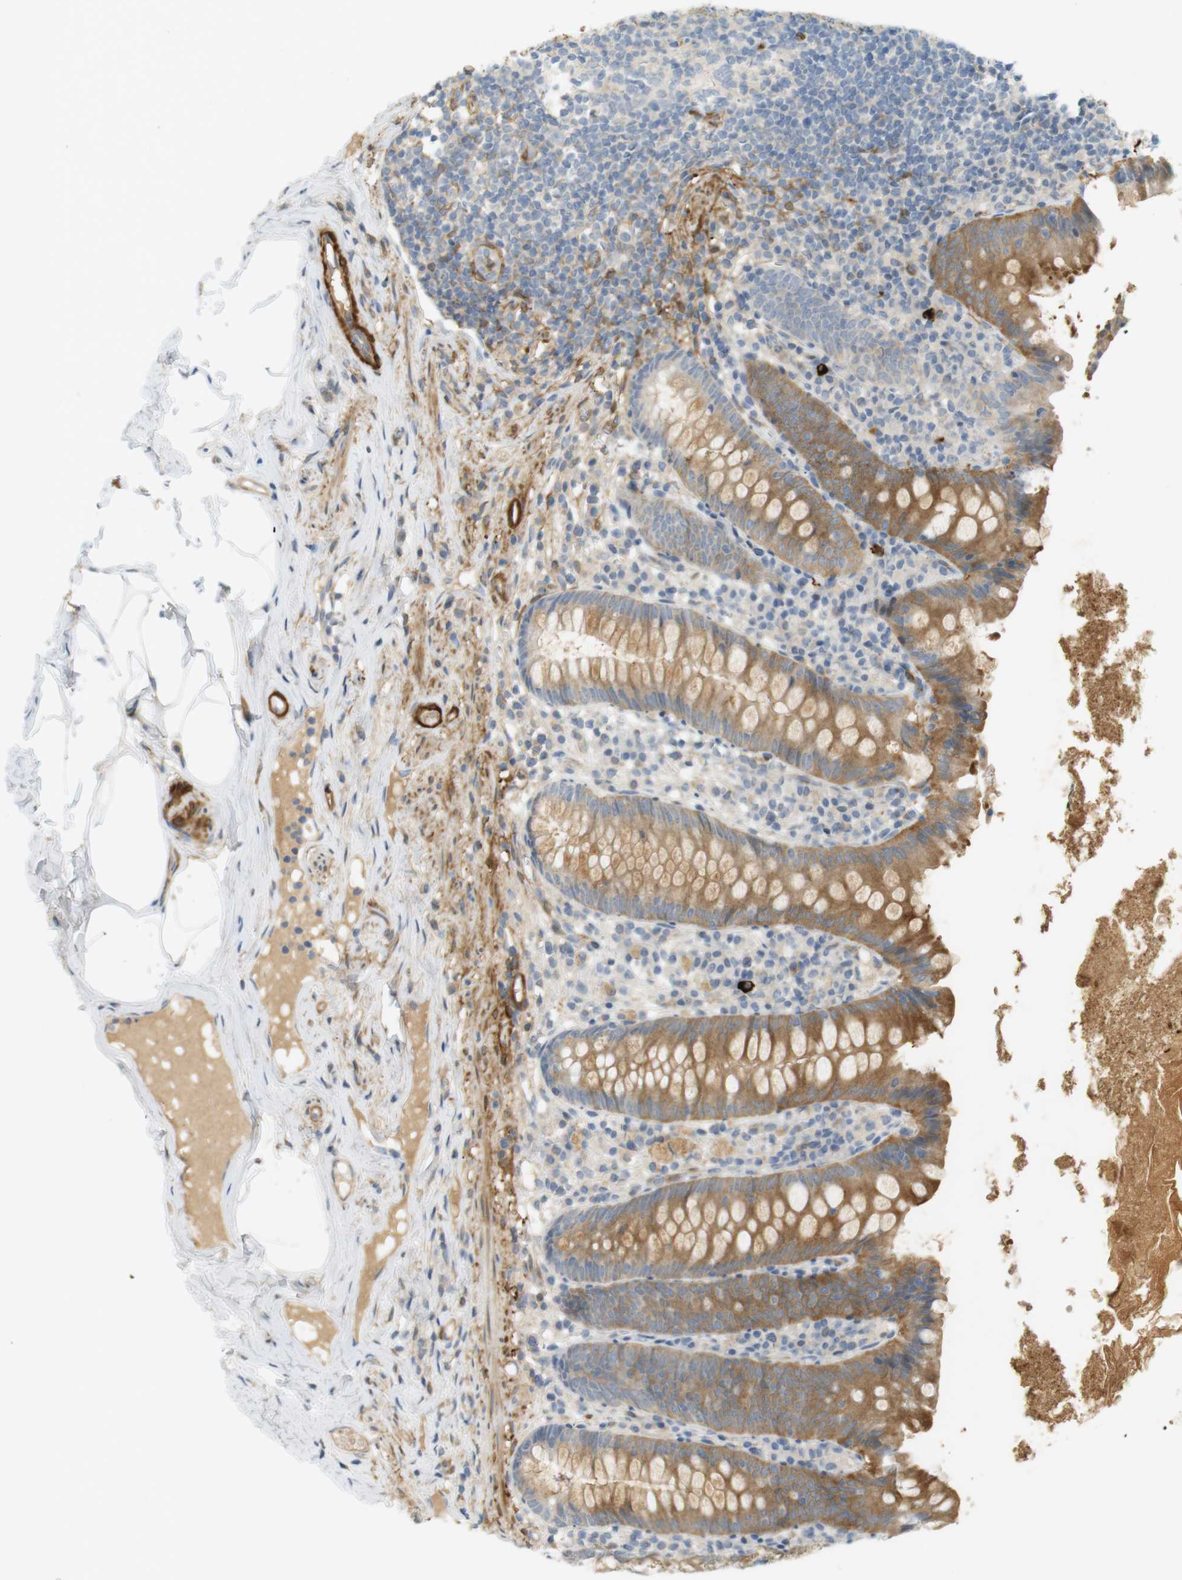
{"staining": {"intensity": "moderate", "quantity": ">75%", "location": "cytoplasmic/membranous"}, "tissue": "appendix", "cell_type": "Glandular cells", "image_type": "normal", "snomed": [{"axis": "morphology", "description": "Normal tissue, NOS"}, {"axis": "topography", "description": "Appendix"}], "caption": "A histopathology image of human appendix stained for a protein demonstrates moderate cytoplasmic/membranous brown staining in glandular cells.", "gene": "PDE3A", "patient": {"sex": "male", "age": 52}}